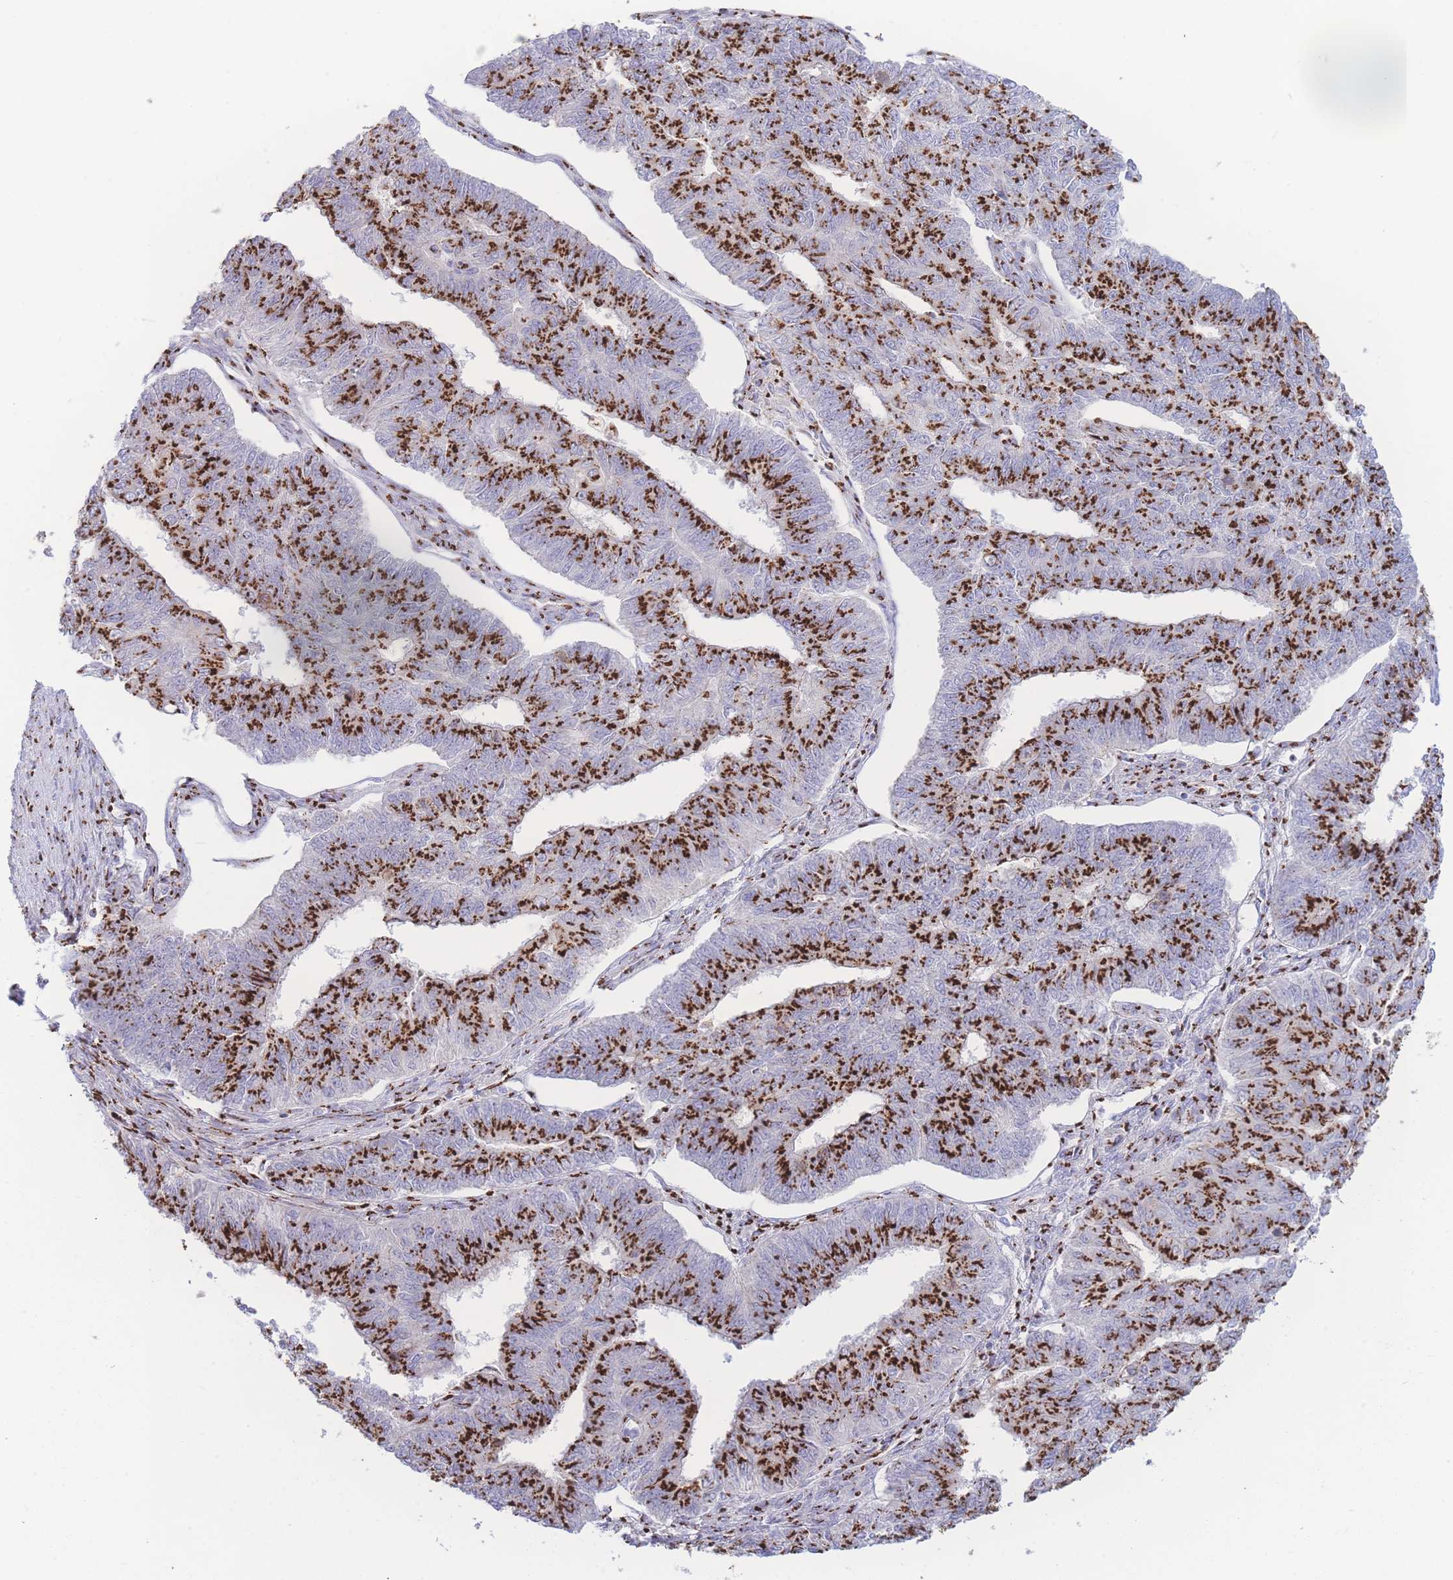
{"staining": {"intensity": "strong", "quantity": ">75%", "location": "cytoplasmic/membranous"}, "tissue": "endometrial cancer", "cell_type": "Tumor cells", "image_type": "cancer", "snomed": [{"axis": "morphology", "description": "Adenocarcinoma, NOS"}, {"axis": "topography", "description": "Endometrium"}], "caption": "Approximately >75% of tumor cells in human adenocarcinoma (endometrial) demonstrate strong cytoplasmic/membranous protein staining as visualized by brown immunohistochemical staining.", "gene": "GOLM2", "patient": {"sex": "female", "age": 32}}